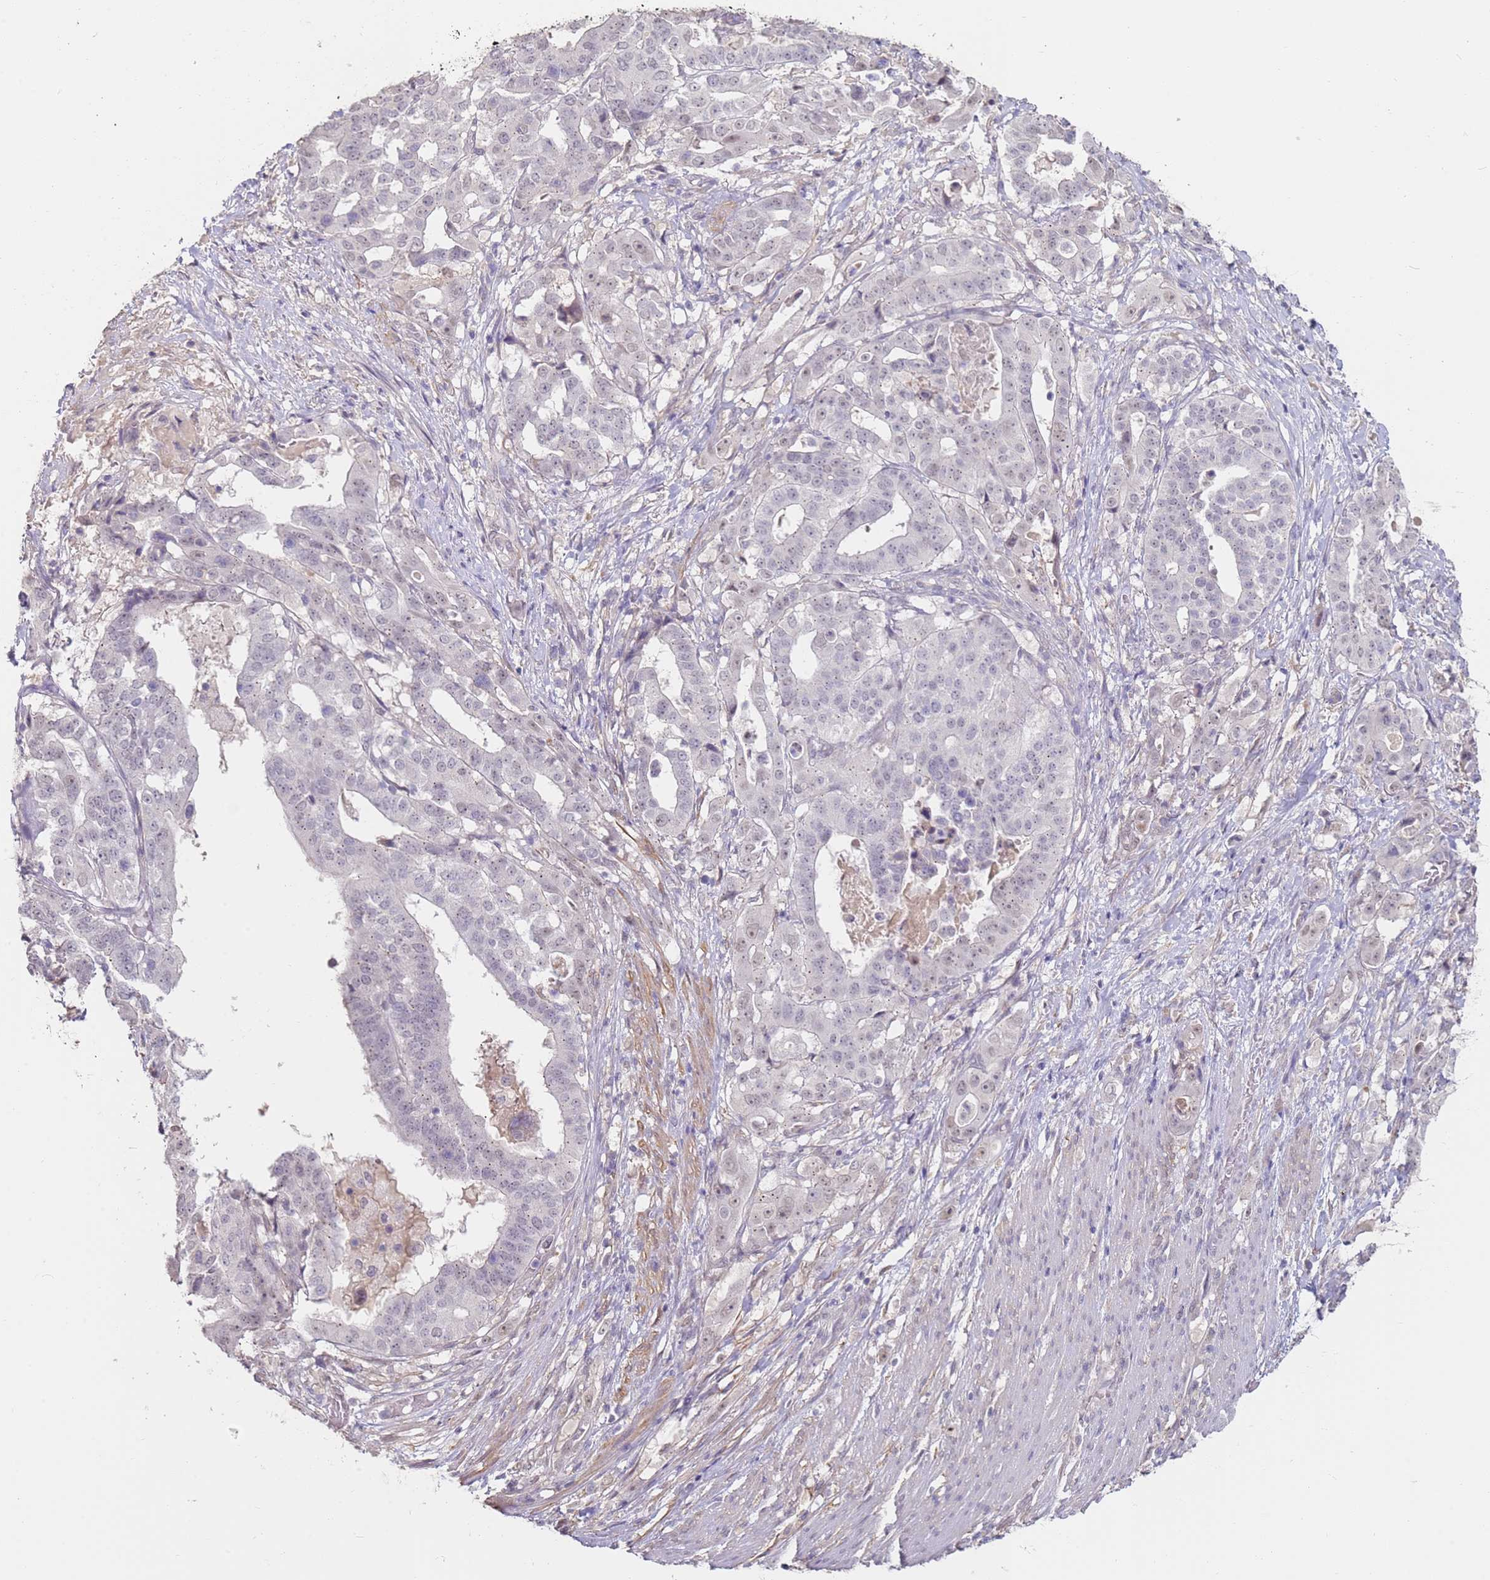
{"staining": {"intensity": "negative", "quantity": "none", "location": "none"}, "tissue": "stomach cancer", "cell_type": "Tumor cells", "image_type": "cancer", "snomed": [{"axis": "morphology", "description": "Adenocarcinoma, NOS"}, {"axis": "topography", "description": "Stomach"}], "caption": "The histopathology image exhibits no staining of tumor cells in stomach adenocarcinoma. The staining was performed using DAB to visualize the protein expression in brown, while the nuclei were stained in blue with hematoxylin (Magnification: 20x).", "gene": "WDR93", "patient": {"sex": "male", "age": 48}}